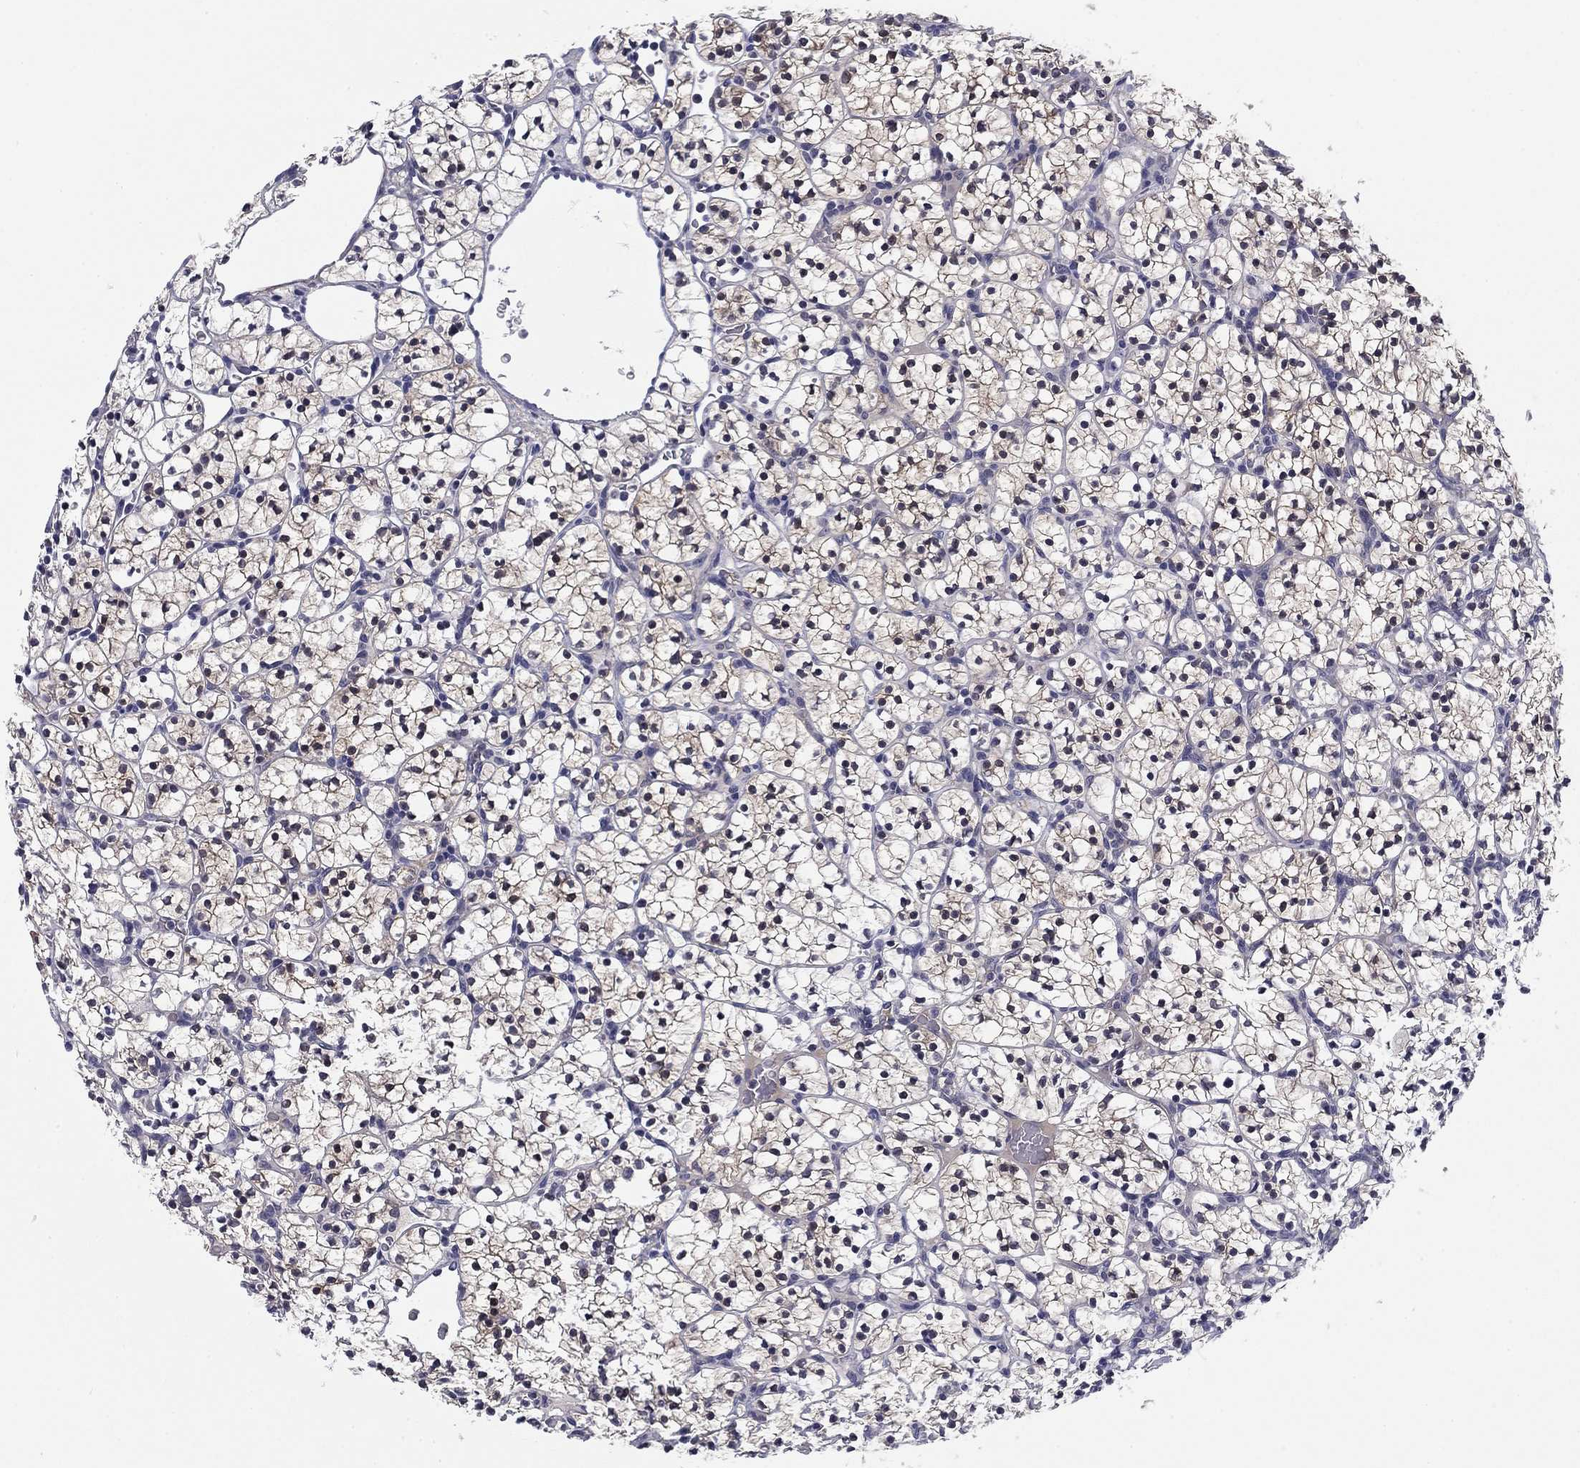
{"staining": {"intensity": "weak", "quantity": "25%-75%", "location": "cytoplasmic/membranous,nuclear"}, "tissue": "renal cancer", "cell_type": "Tumor cells", "image_type": "cancer", "snomed": [{"axis": "morphology", "description": "Adenocarcinoma, NOS"}, {"axis": "topography", "description": "Kidney"}], "caption": "Protein staining reveals weak cytoplasmic/membranous and nuclear expression in approximately 25%-75% of tumor cells in renal adenocarcinoma.", "gene": "REXO5", "patient": {"sex": "female", "age": 89}}